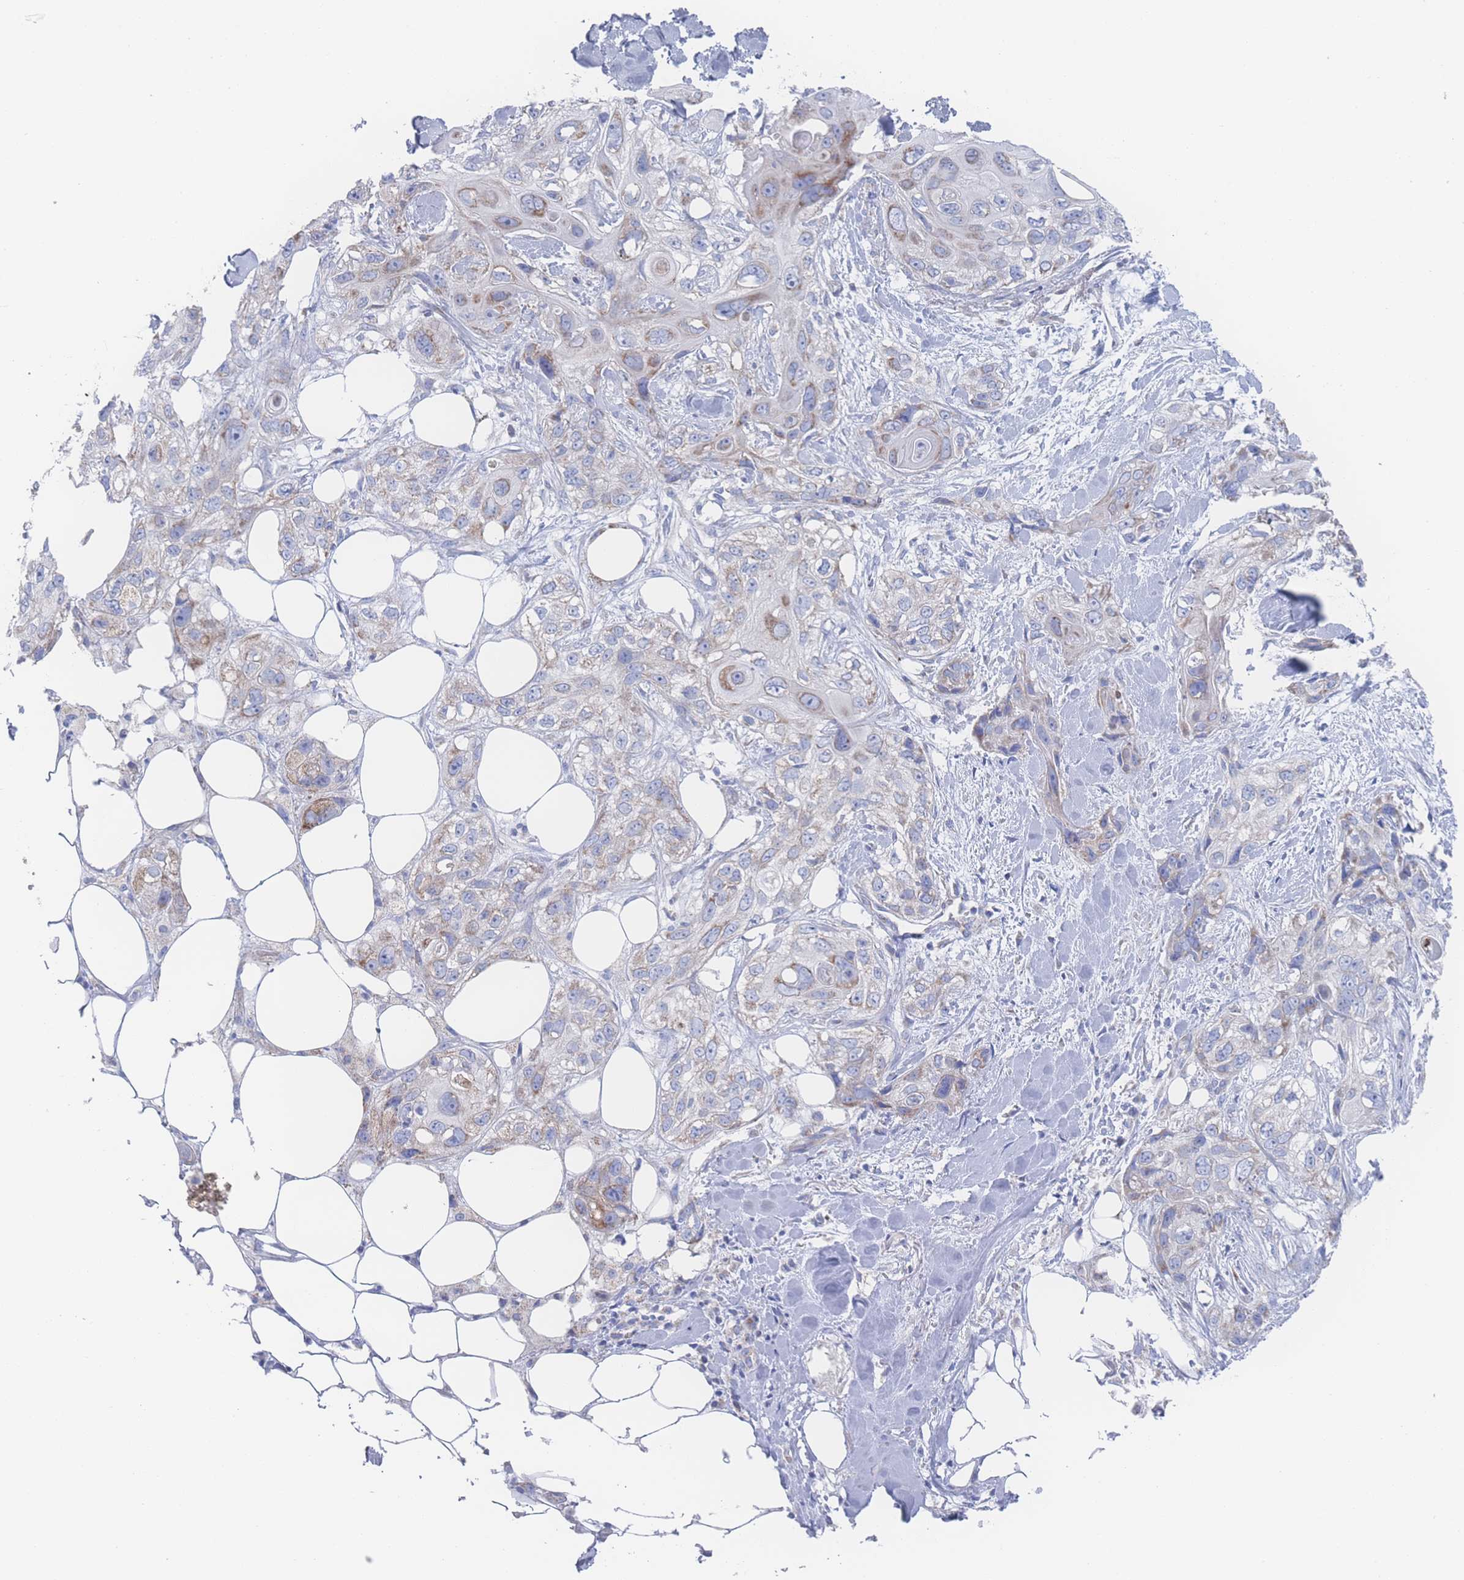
{"staining": {"intensity": "weak", "quantity": "<25%", "location": "cytoplasmic/membranous"}, "tissue": "skin cancer", "cell_type": "Tumor cells", "image_type": "cancer", "snomed": [{"axis": "morphology", "description": "Normal tissue, NOS"}, {"axis": "morphology", "description": "Squamous cell carcinoma, NOS"}, {"axis": "topography", "description": "Skin"}], "caption": "Squamous cell carcinoma (skin) was stained to show a protein in brown. There is no significant expression in tumor cells.", "gene": "SNPH", "patient": {"sex": "male", "age": 72}}